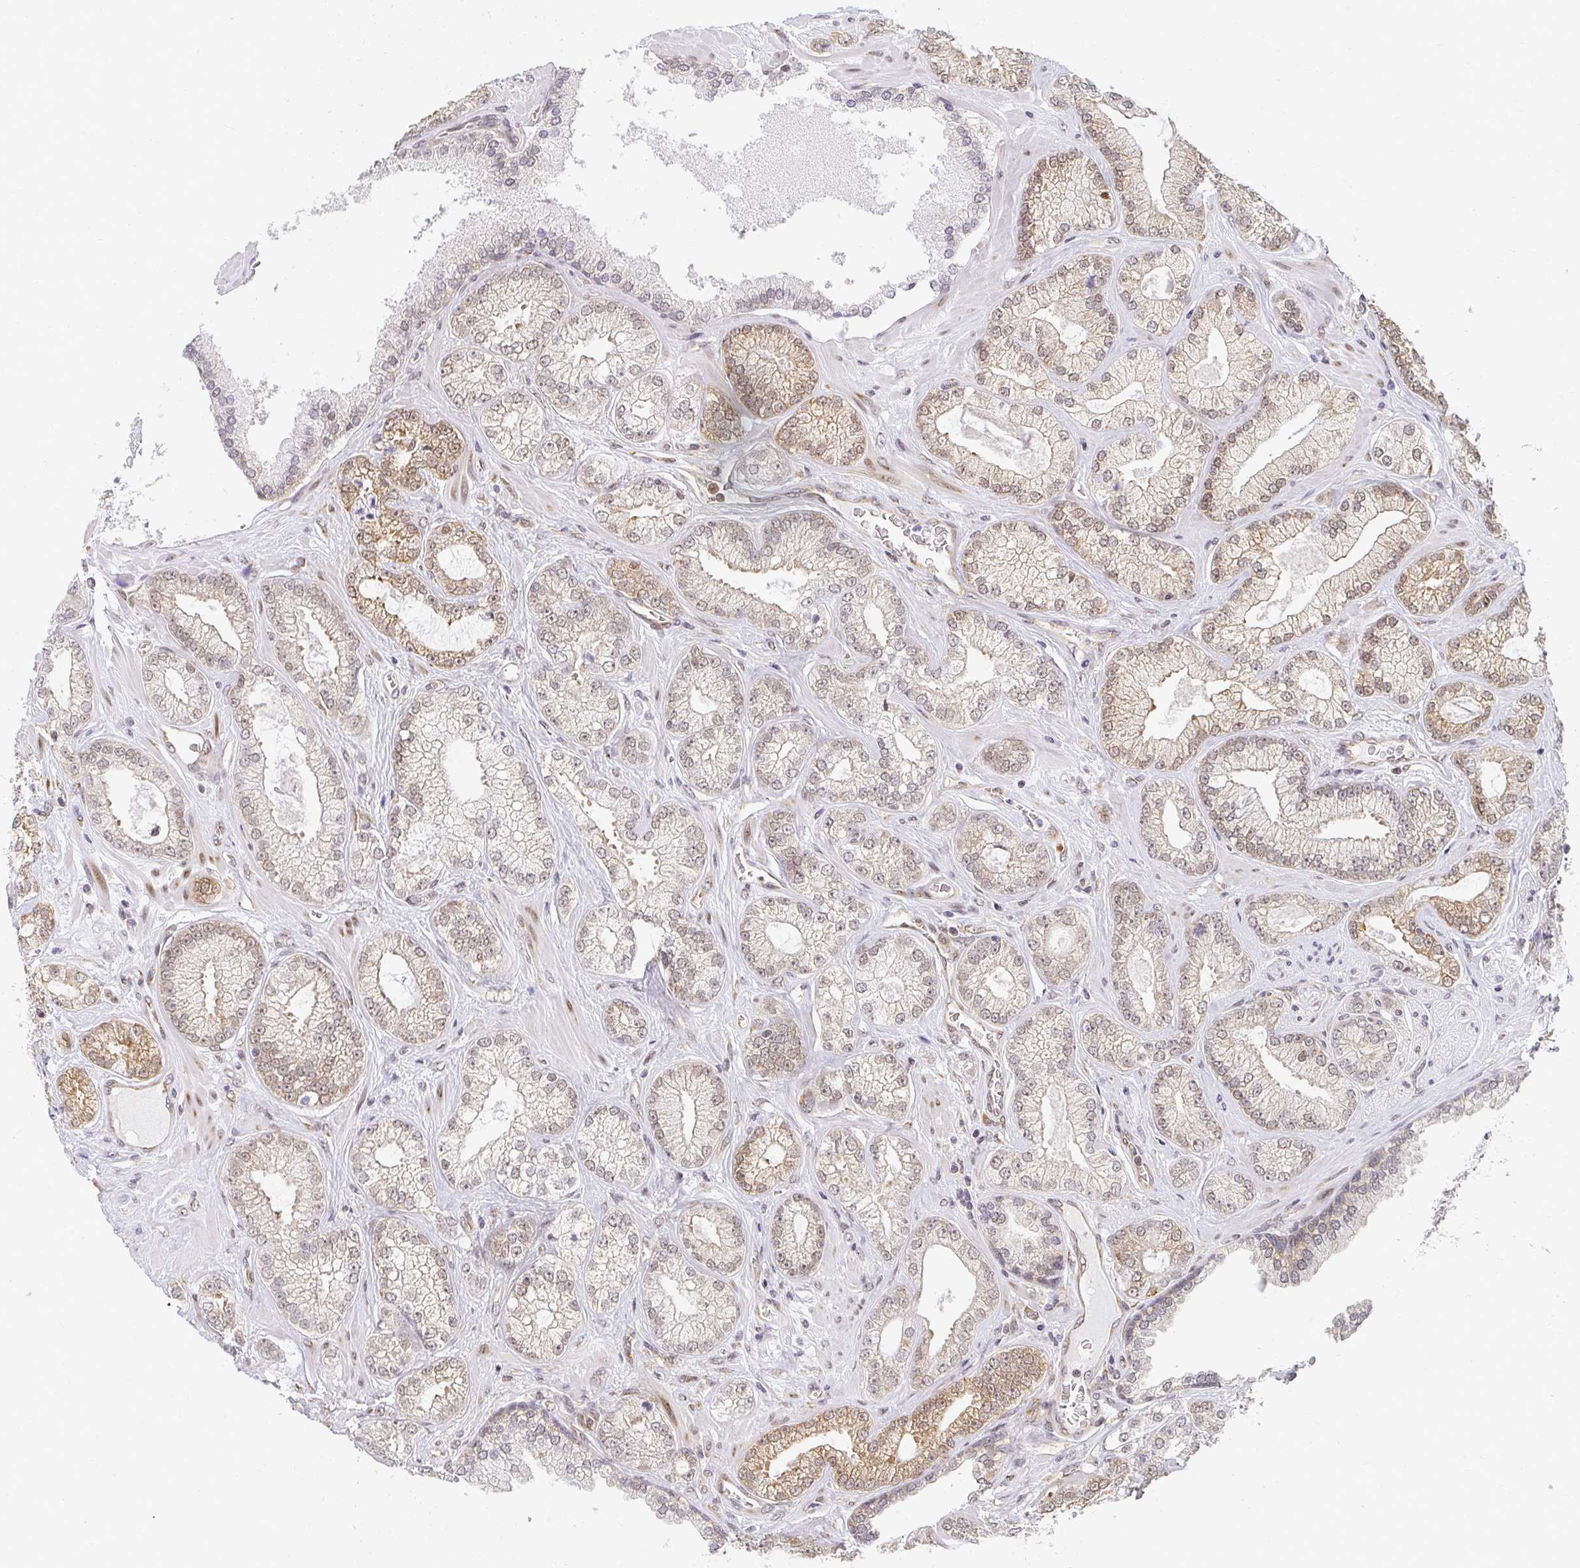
{"staining": {"intensity": "moderate", "quantity": "25%-75%", "location": "cytoplasmic/membranous,nuclear"}, "tissue": "prostate cancer", "cell_type": "Tumor cells", "image_type": "cancer", "snomed": [{"axis": "morphology", "description": "Adenocarcinoma, High grade"}, {"axis": "topography", "description": "Prostate"}], "caption": "A brown stain labels moderate cytoplasmic/membranous and nuclear staining of a protein in human prostate cancer tumor cells.", "gene": "SYNCRIP", "patient": {"sex": "male", "age": 66}}